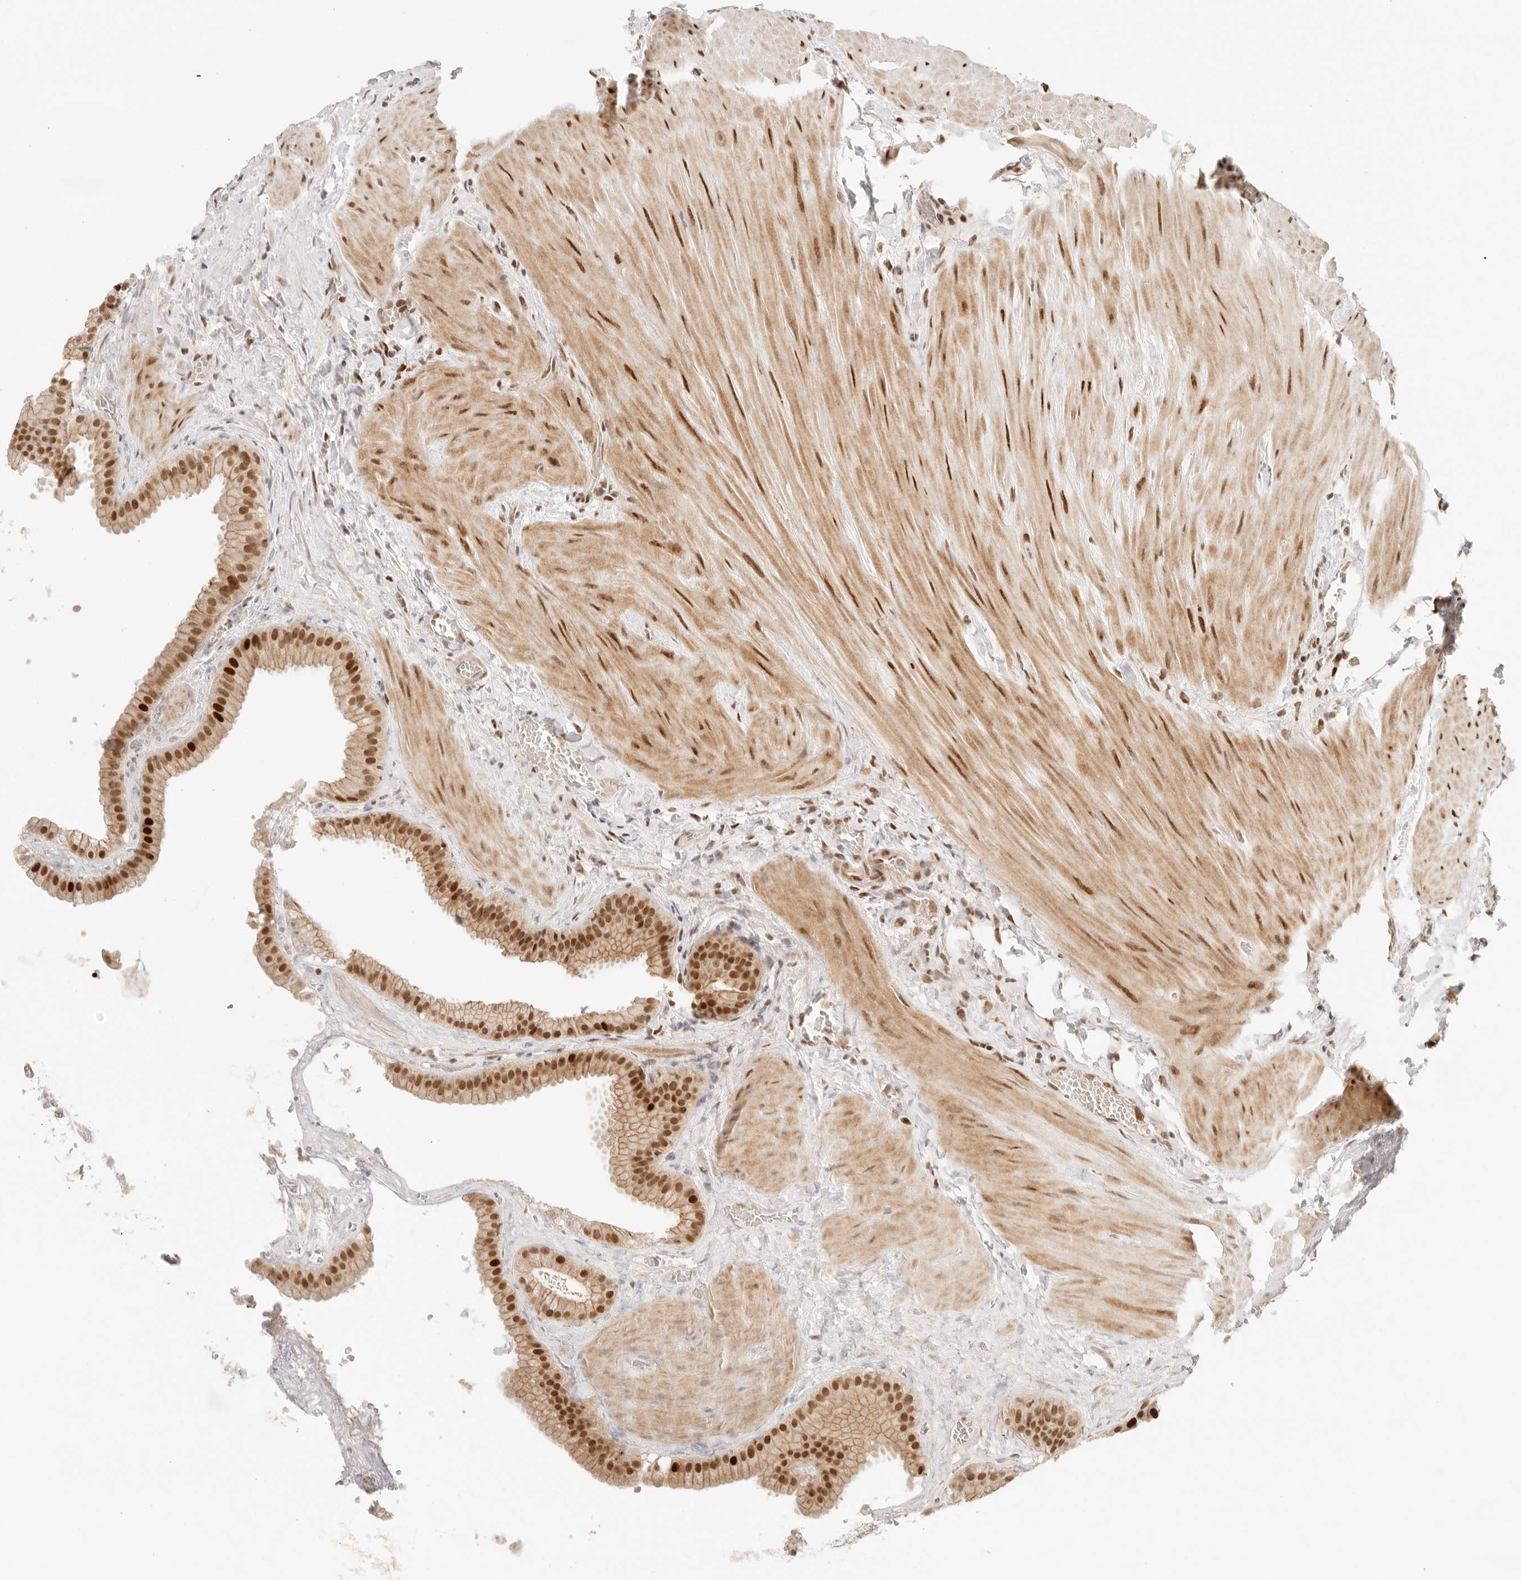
{"staining": {"intensity": "strong", "quantity": ">75%", "location": "nuclear"}, "tissue": "gallbladder", "cell_type": "Glandular cells", "image_type": "normal", "snomed": [{"axis": "morphology", "description": "Normal tissue, NOS"}, {"axis": "topography", "description": "Gallbladder"}], "caption": "Protein analysis of normal gallbladder exhibits strong nuclear expression in about >75% of glandular cells. The staining was performed using DAB (3,3'-diaminobenzidine) to visualize the protein expression in brown, while the nuclei were stained in blue with hematoxylin (Magnification: 20x).", "gene": "HOXC5", "patient": {"sex": "male", "age": 55}}